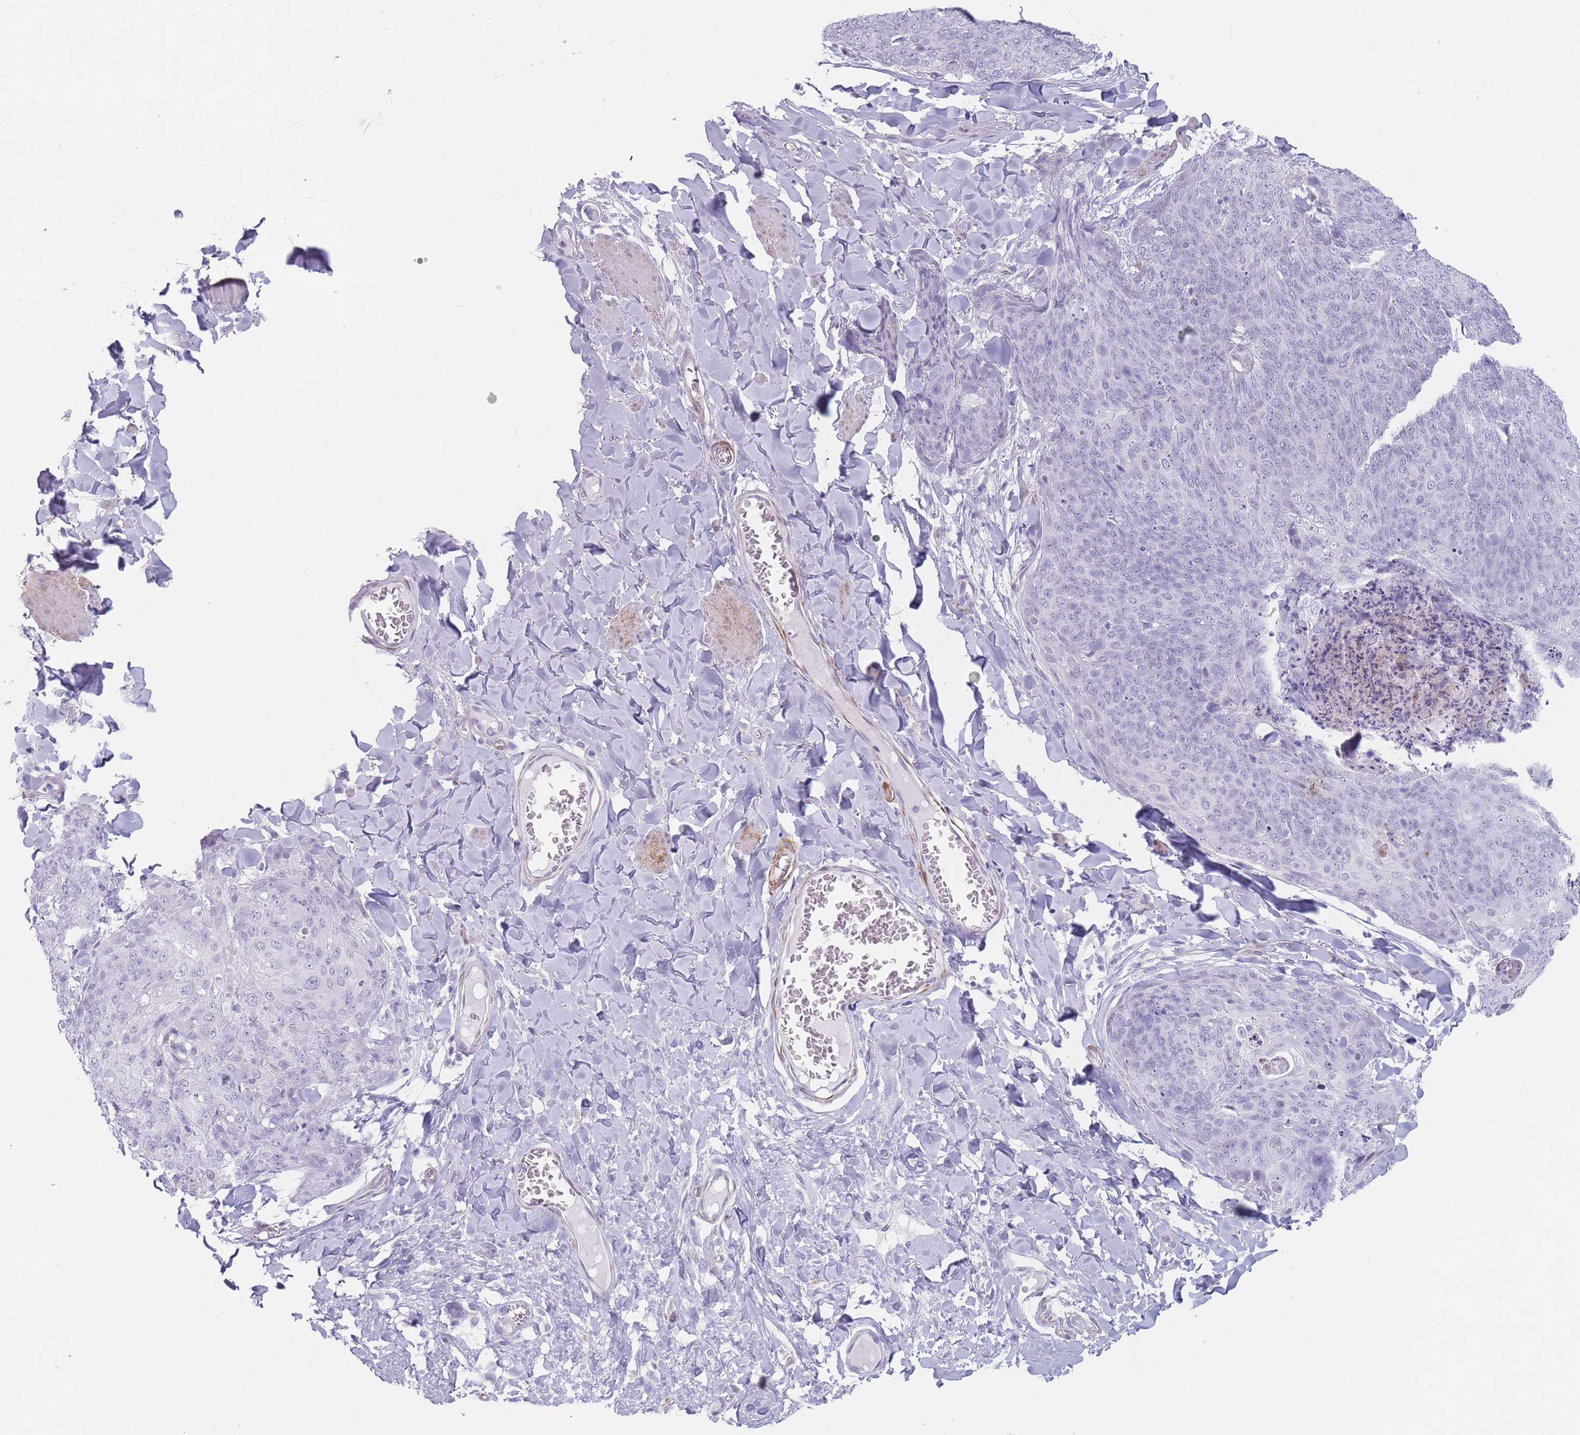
{"staining": {"intensity": "negative", "quantity": "none", "location": "none"}, "tissue": "skin cancer", "cell_type": "Tumor cells", "image_type": "cancer", "snomed": [{"axis": "morphology", "description": "Squamous cell carcinoma, NOS"}, {"axis": "topography", "description": "Skin"}, {"axis": "topography", "description": "Vulva"}], "caption": "High magnification brightfield microscopy of squamous cell carcinoma (skin) stained with DAB (3,3'-diaminobenzidine) (brown) and counterstained with hematoxylin (blue): tumor cells show no significant expression.", "gene": "IFNA6", "patient": {"sex": "female", "age": 85}}